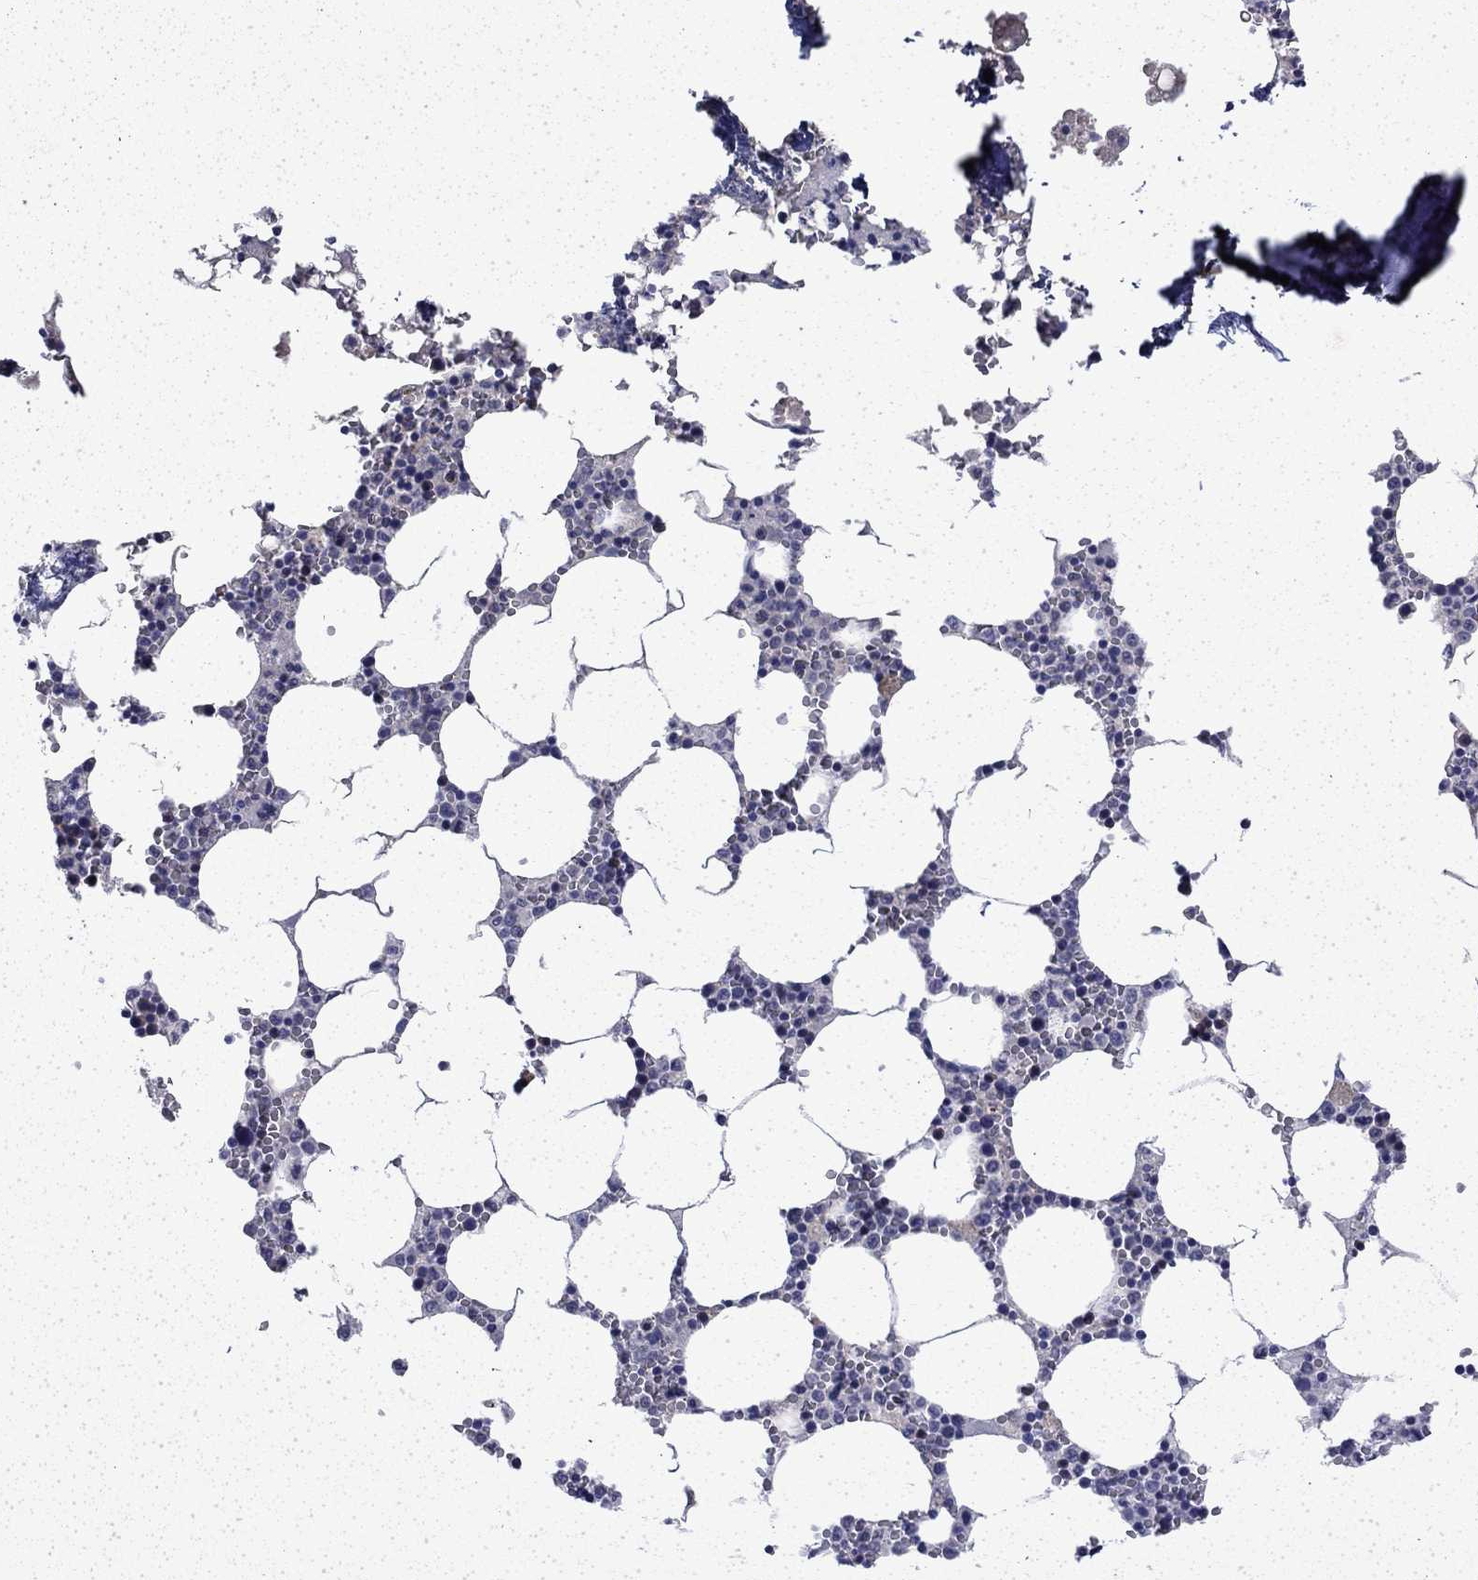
{"staining": {"intensity": "negative", "quantity": "none", "location": "none"}, "tissue": "bone marrow", "cell_type": "Hematopoietic cells", "image_type": "normal", "snomed": [{"axis": "morphology", "description": "Normal tissue, NOS"}, {"axis": "topography", "description": "Bone marrow"}], "caption": "This is an IHC image of normal bone marrow. There is no expression in hematopoietic cells.", "gene": "ENPP6", "patient": {"sex": "female", "age": 64}}